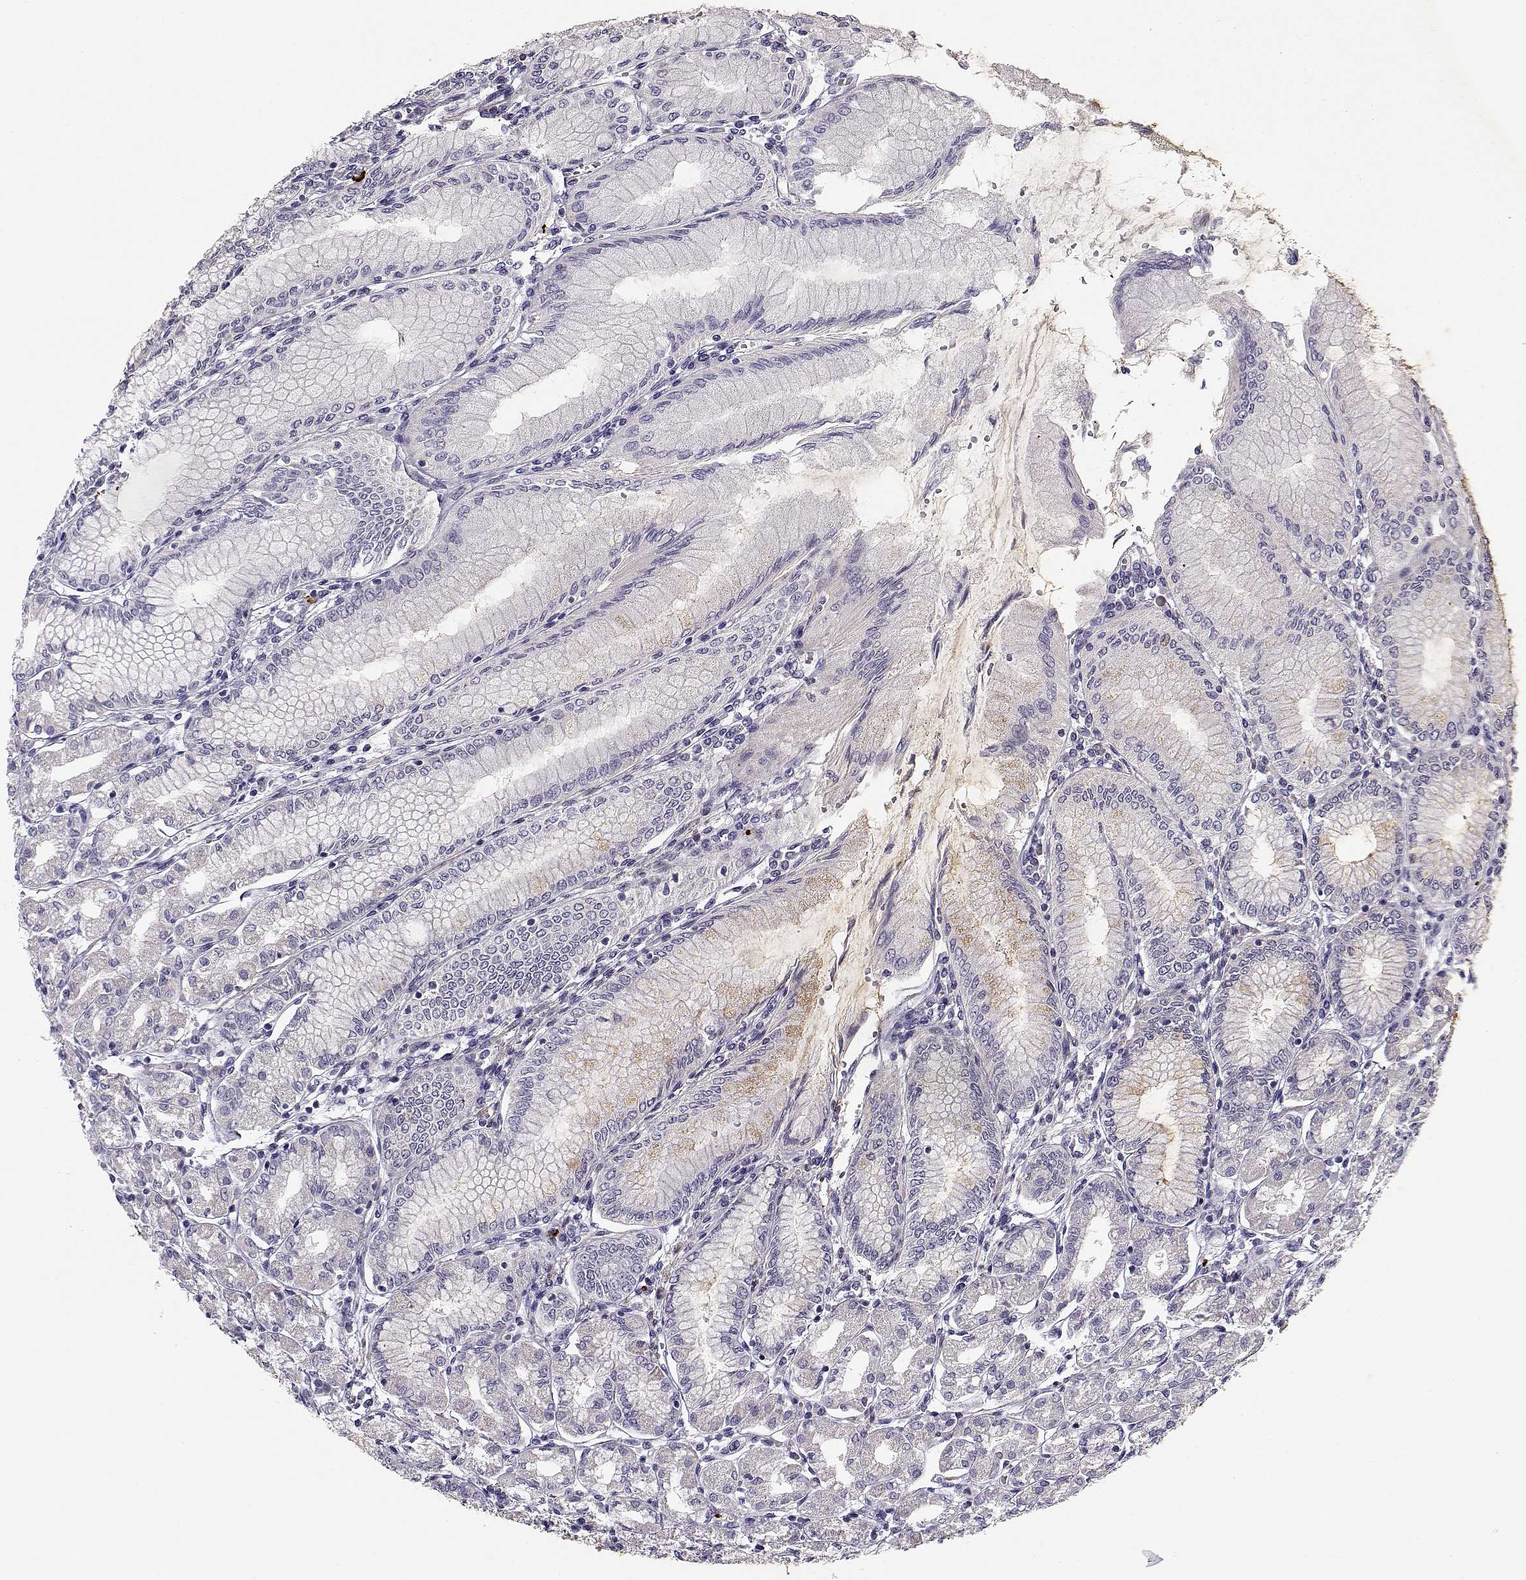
{"staining": {"intensity": "negative", "quantity": "none", "location": "none"}, "tissue": "stomach", "cell_type": "Glandular cells", "image_type": "normal", "snomed": [{"axis": "morphology", "description": "Normal tissue, NOS"}, {"axis": "topography", "description": "Skeletal muscle"}, {"axis": "topography", "description": "Stomach"}], "caption": "Glandular cells show no significant staining in benign stomach.", "gene": "CREB3L3", "patient": {"sex": "female", "age": 57}}